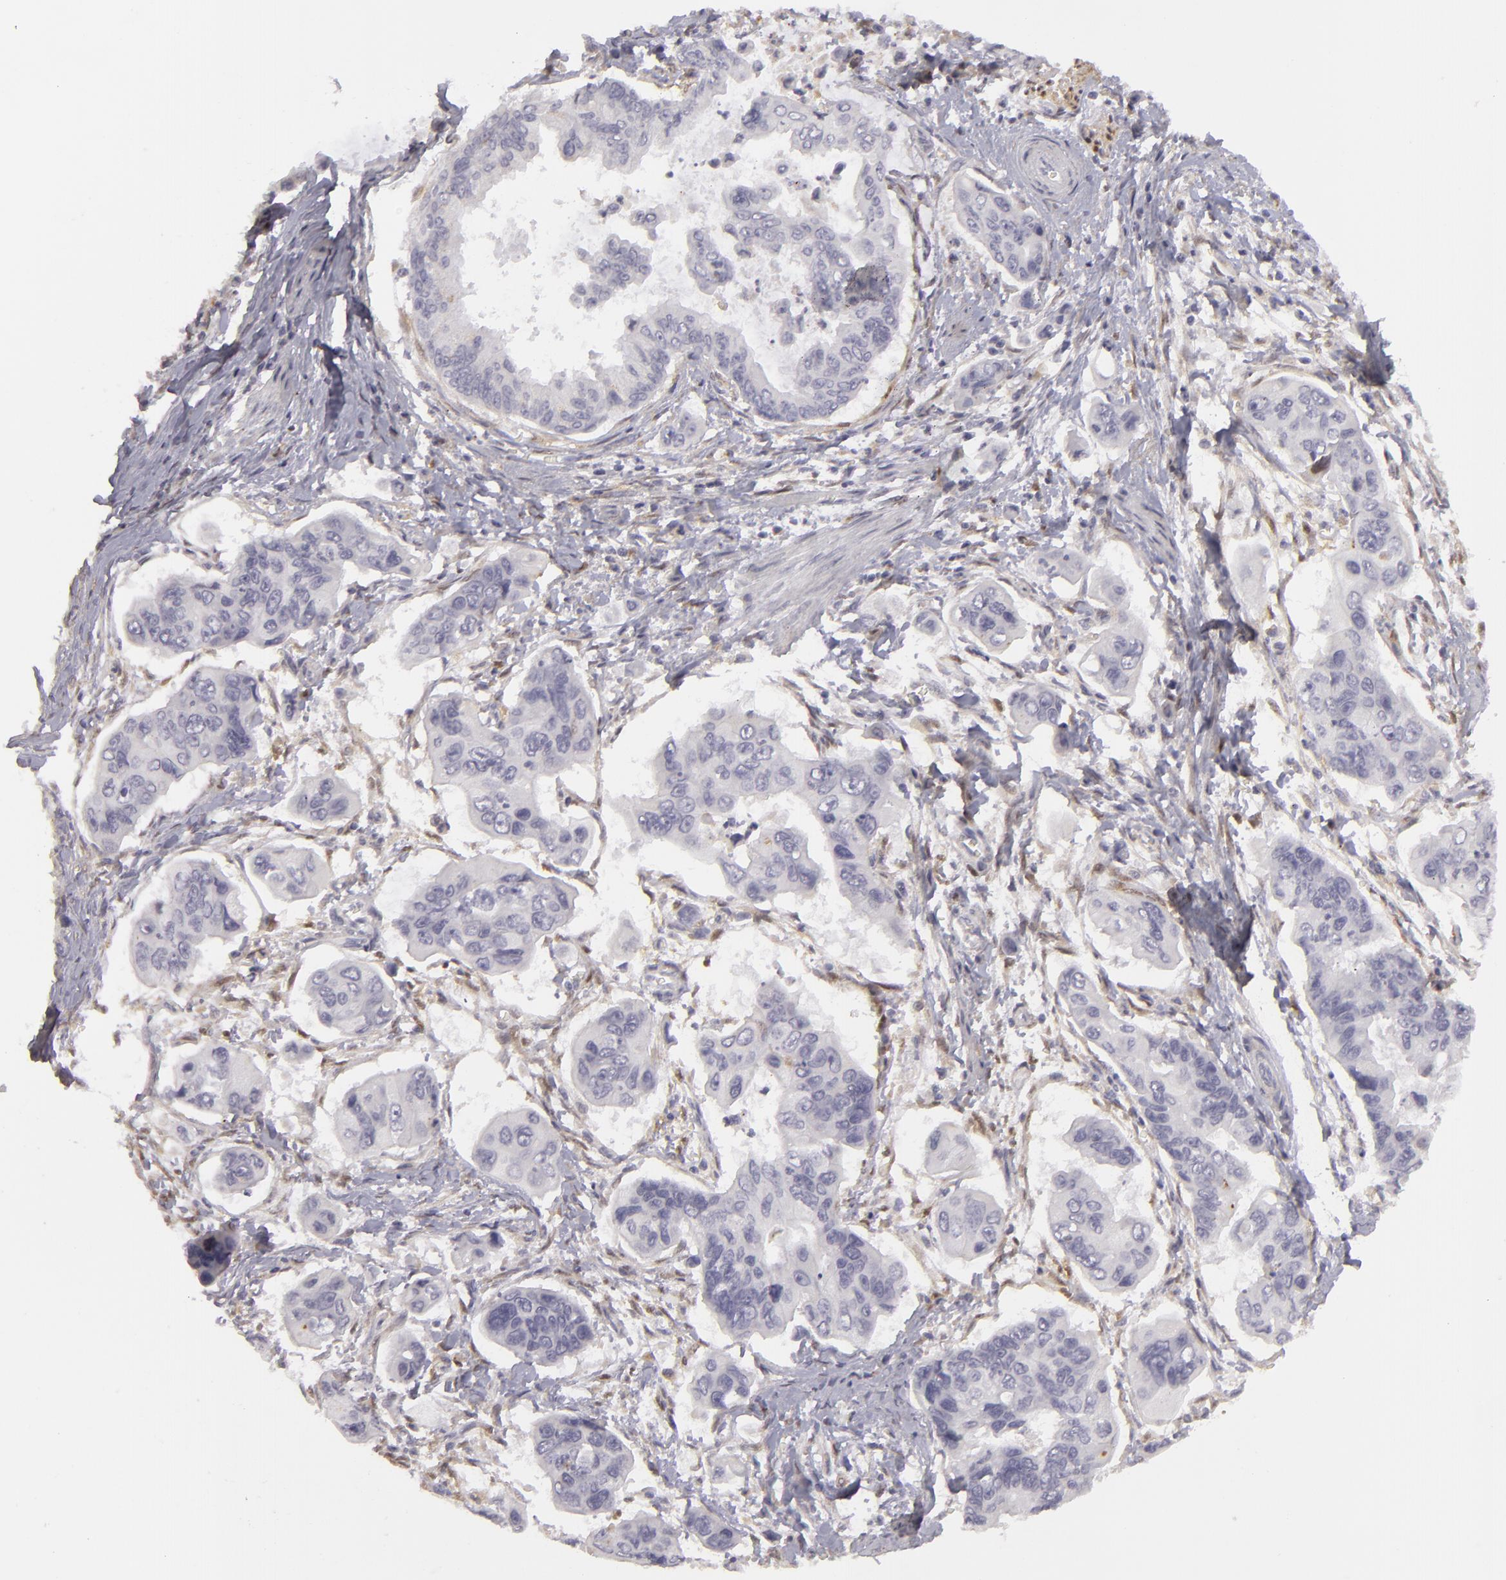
{"staining": {"intensity": "negative", "quantity": "none", "location": "none"}, "tissue": "stomach cancer", "cell_type": "Tumor cells", "image_type": "cancer", "snomed": [{"axis": "morphology", "description": "Adenocarcinoma, NOS"}, {"axis": "topography", "description": "Stomach, upper"}], "caption": "Tumor cells are negative for brown protein staining in stomach cancer.", "gene": "EFS", "patient": {"sex": "male", "age": 80}}